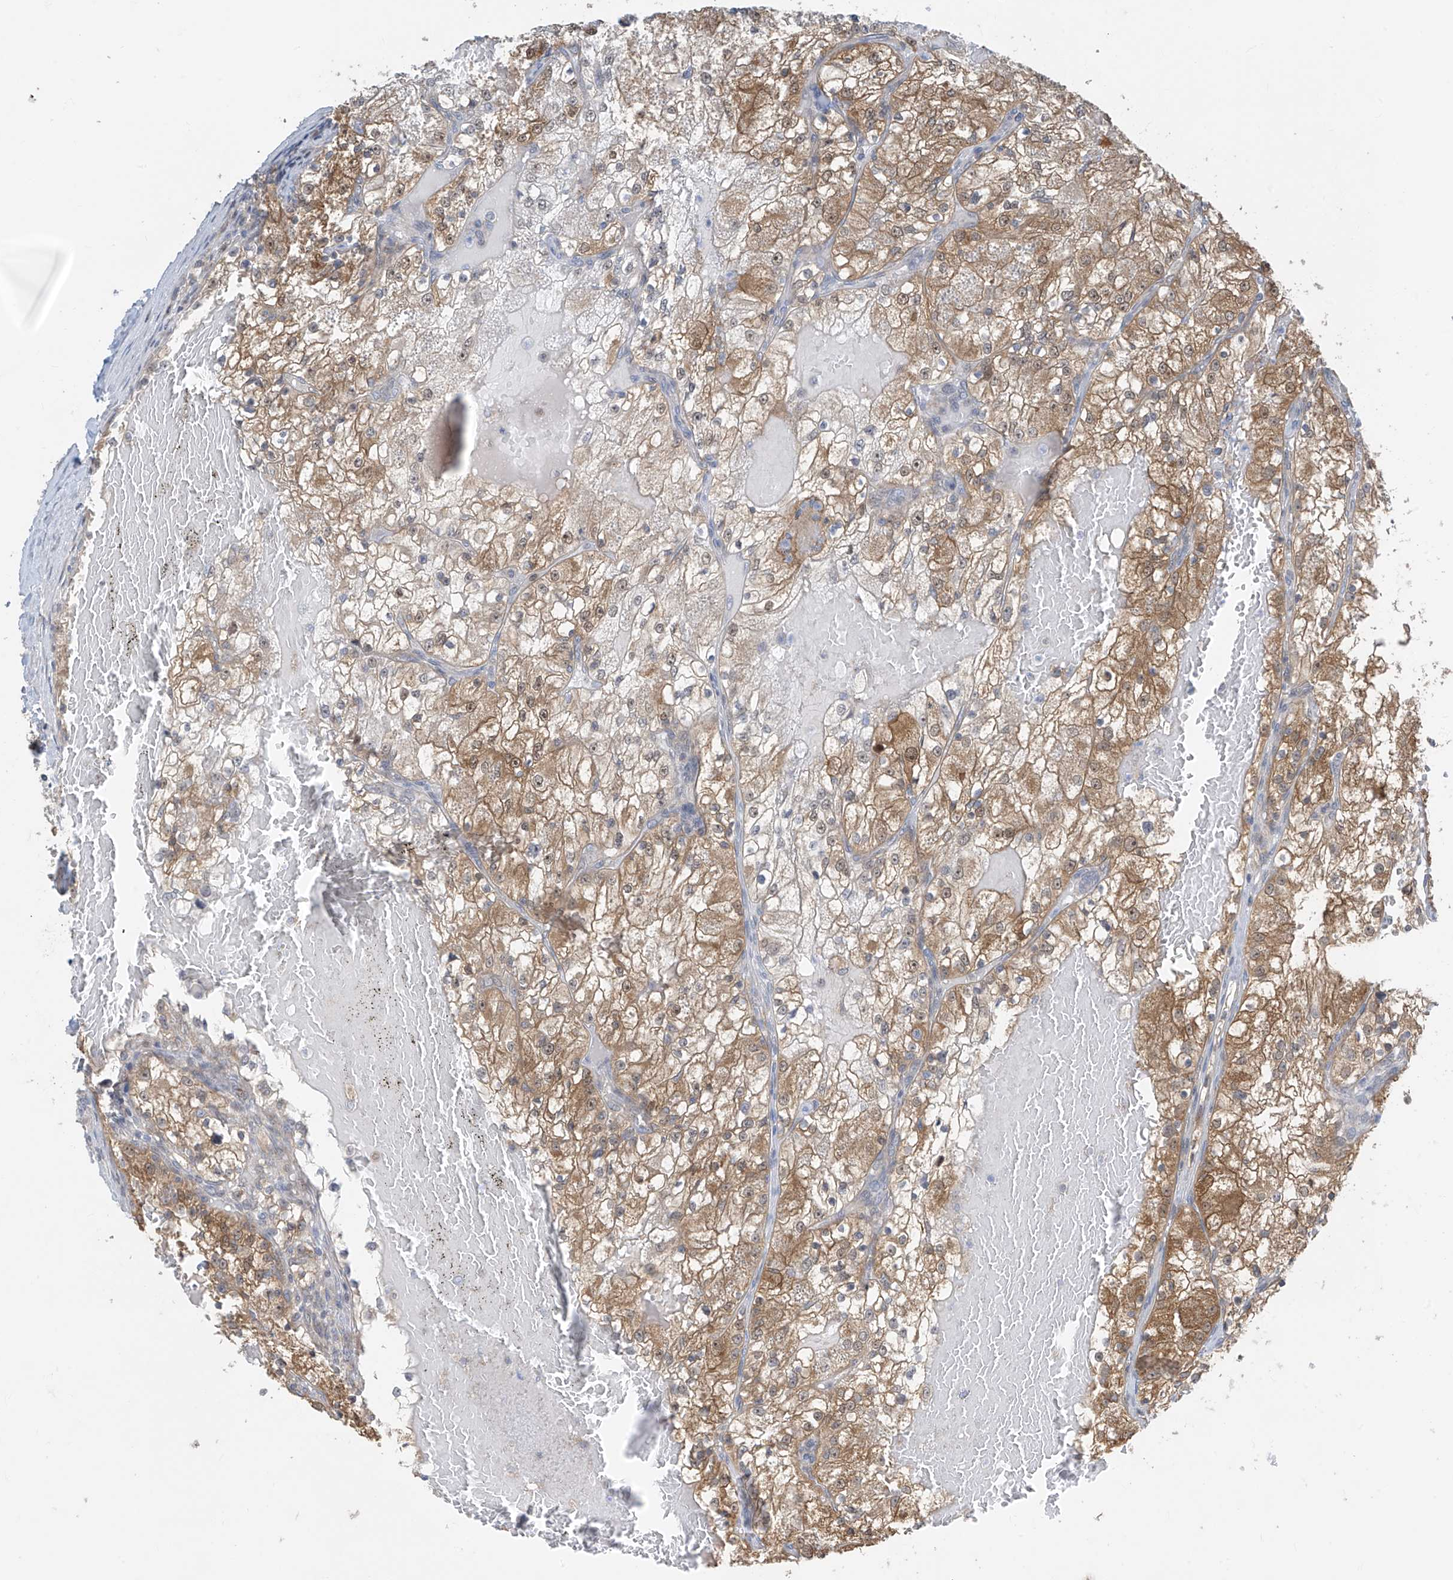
{"staining": {"intensity": "moderate", "quantity": ">75%", "location": "cytoplasmic/membranous"}, "tissue": "renal cancer", "cell_type": "Tumor cells", "image_type": "cancer", "snomed": [{"axis": "morphology", "description": "Normal tissue, NOS"}, {"axis": "morphology", "description": "Adenocarcinoma, NOS"}, {"axis": "topography", "description": "Kidney"}], "caption": "Renal cancer stained with immunohistochemistry reveals moderate cytoplasmic/membranous staining in approximately >75% of tumor cells.", "gene": "TTC38", "patient": {"sex": "male", "age": 68}}